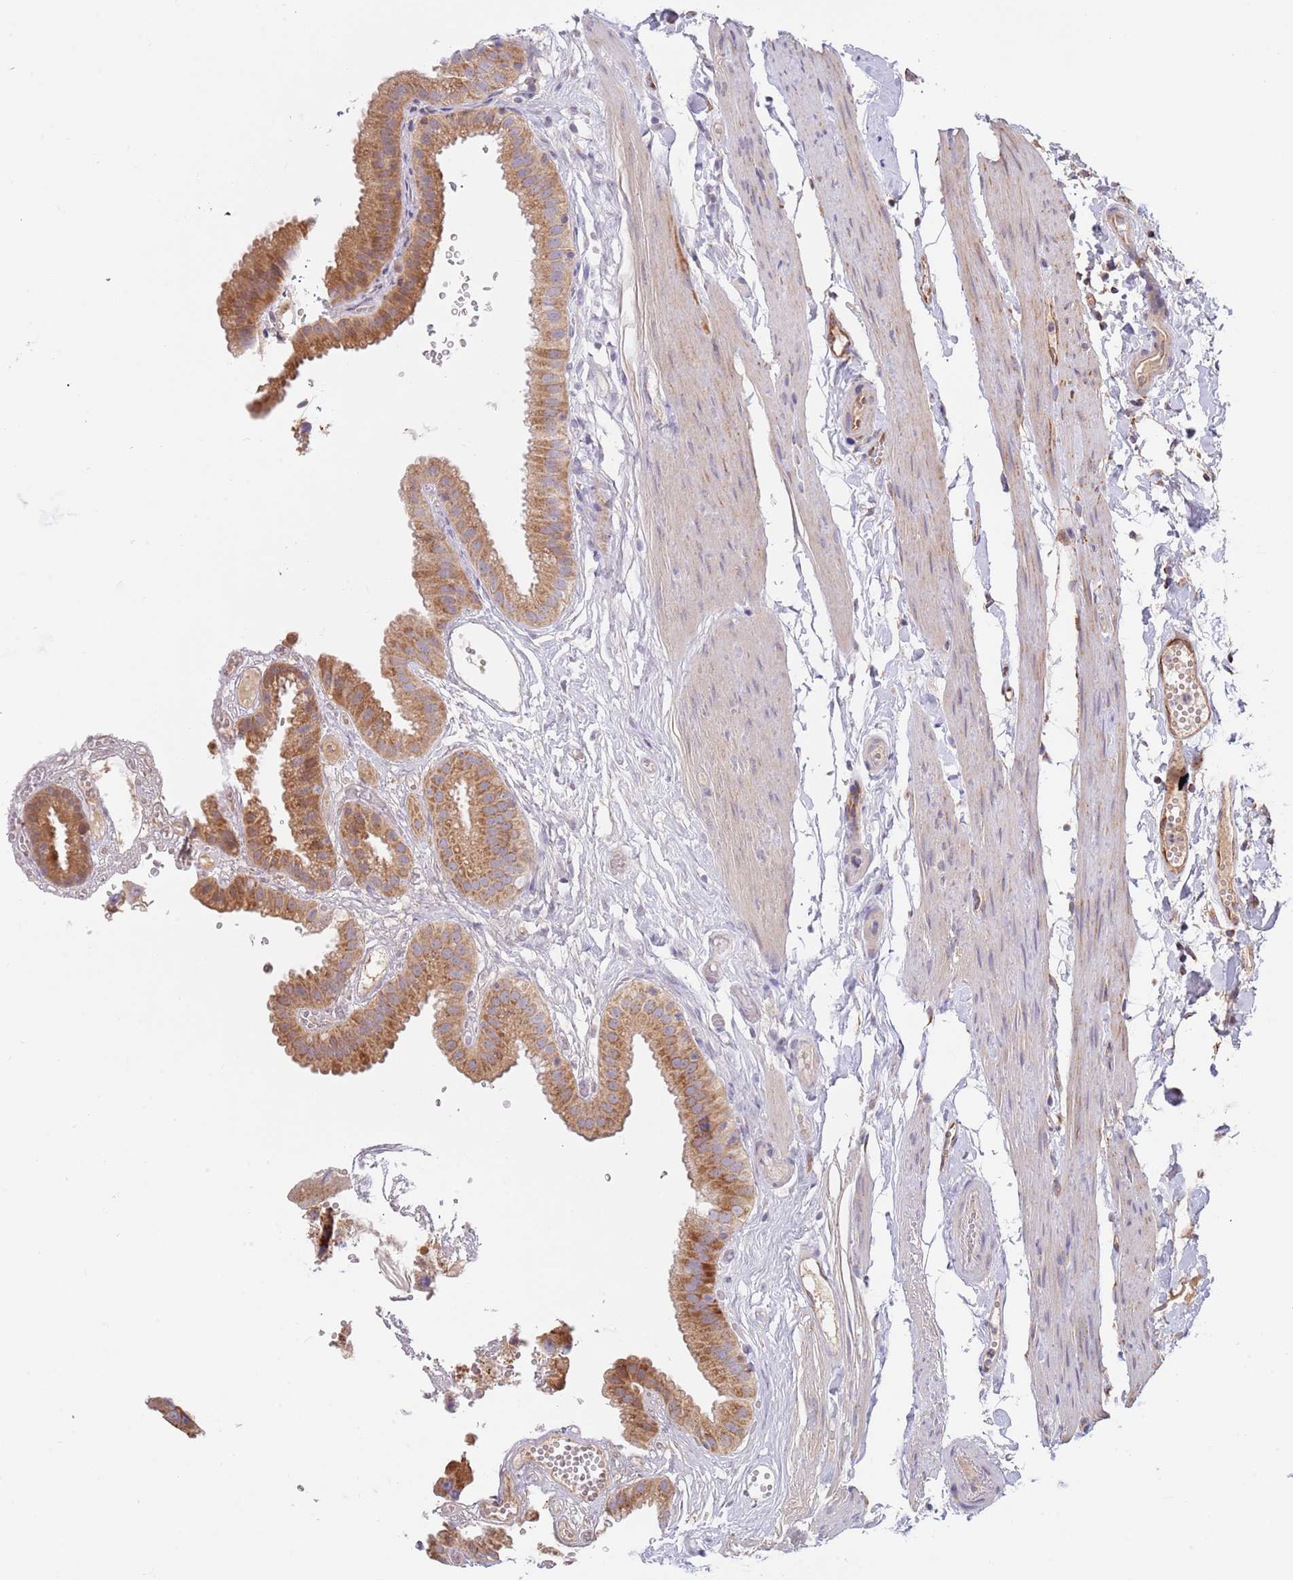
{"staining": {"intensity": "moderate", "quantity": ">75%", "location": "cytoplasmic/membranous"}, "tissue": "gallbladder", "cell_type": "Glandular cells", "image_type": "normal", "snomed": [{"axis": "morphology", "description": "Normal tissue, NOS"}, {"axis": "topography", "description": "Gallbladder"}], "caption": "IHC (DAB (3,3'-diaminobenzidine)) staining of normal gallbladder displays moderate cytoplasmic/membranous protein positivity in about >75% of glandular cells. (IHC, brightfield microscopy, high magnification).", "gene": "GUK1", "patient": {"sex": "female", "age": 61}}